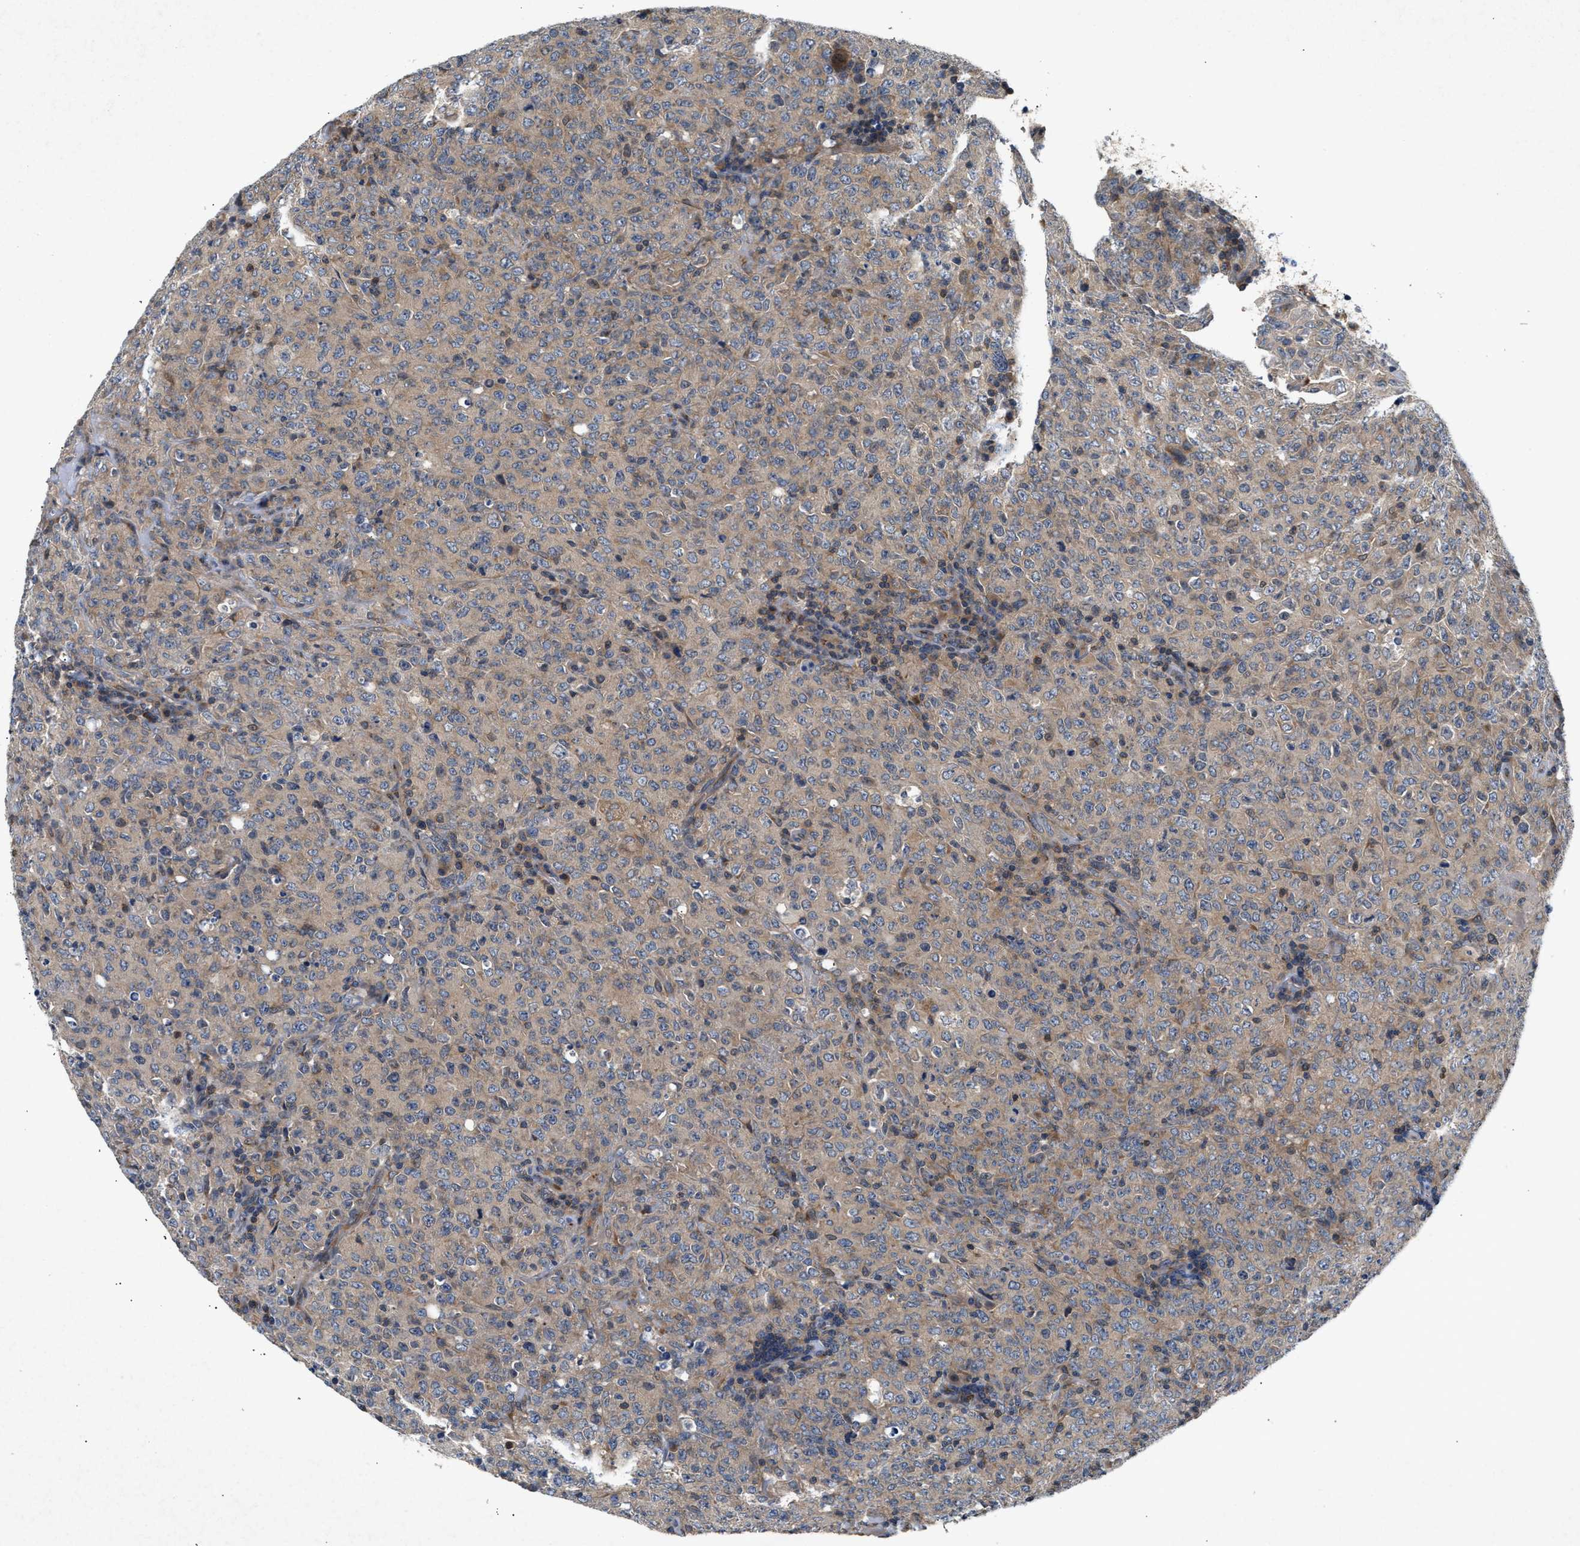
{"staining": {"intensity": "negative", "quantity": "none", "location": "none"}, "tissue": "lymphoma", "cell_type": "Tumor cells", "image_type": "cancer", "snomed": [{"axis": "morphology", "description": "Malignant lymphoma, non-Hodgkin's type, High grade"}, {"axis": "topography", "description": "Tonsil"}], "caption": "This is an immunohistochemistry (IHC) image of malignant lymphoma, non-Hodgkin's type (high-grade). There is no expression in tumor cells.", "gene": "CHUK", "patient": {"sex": "female", "age": 36}}